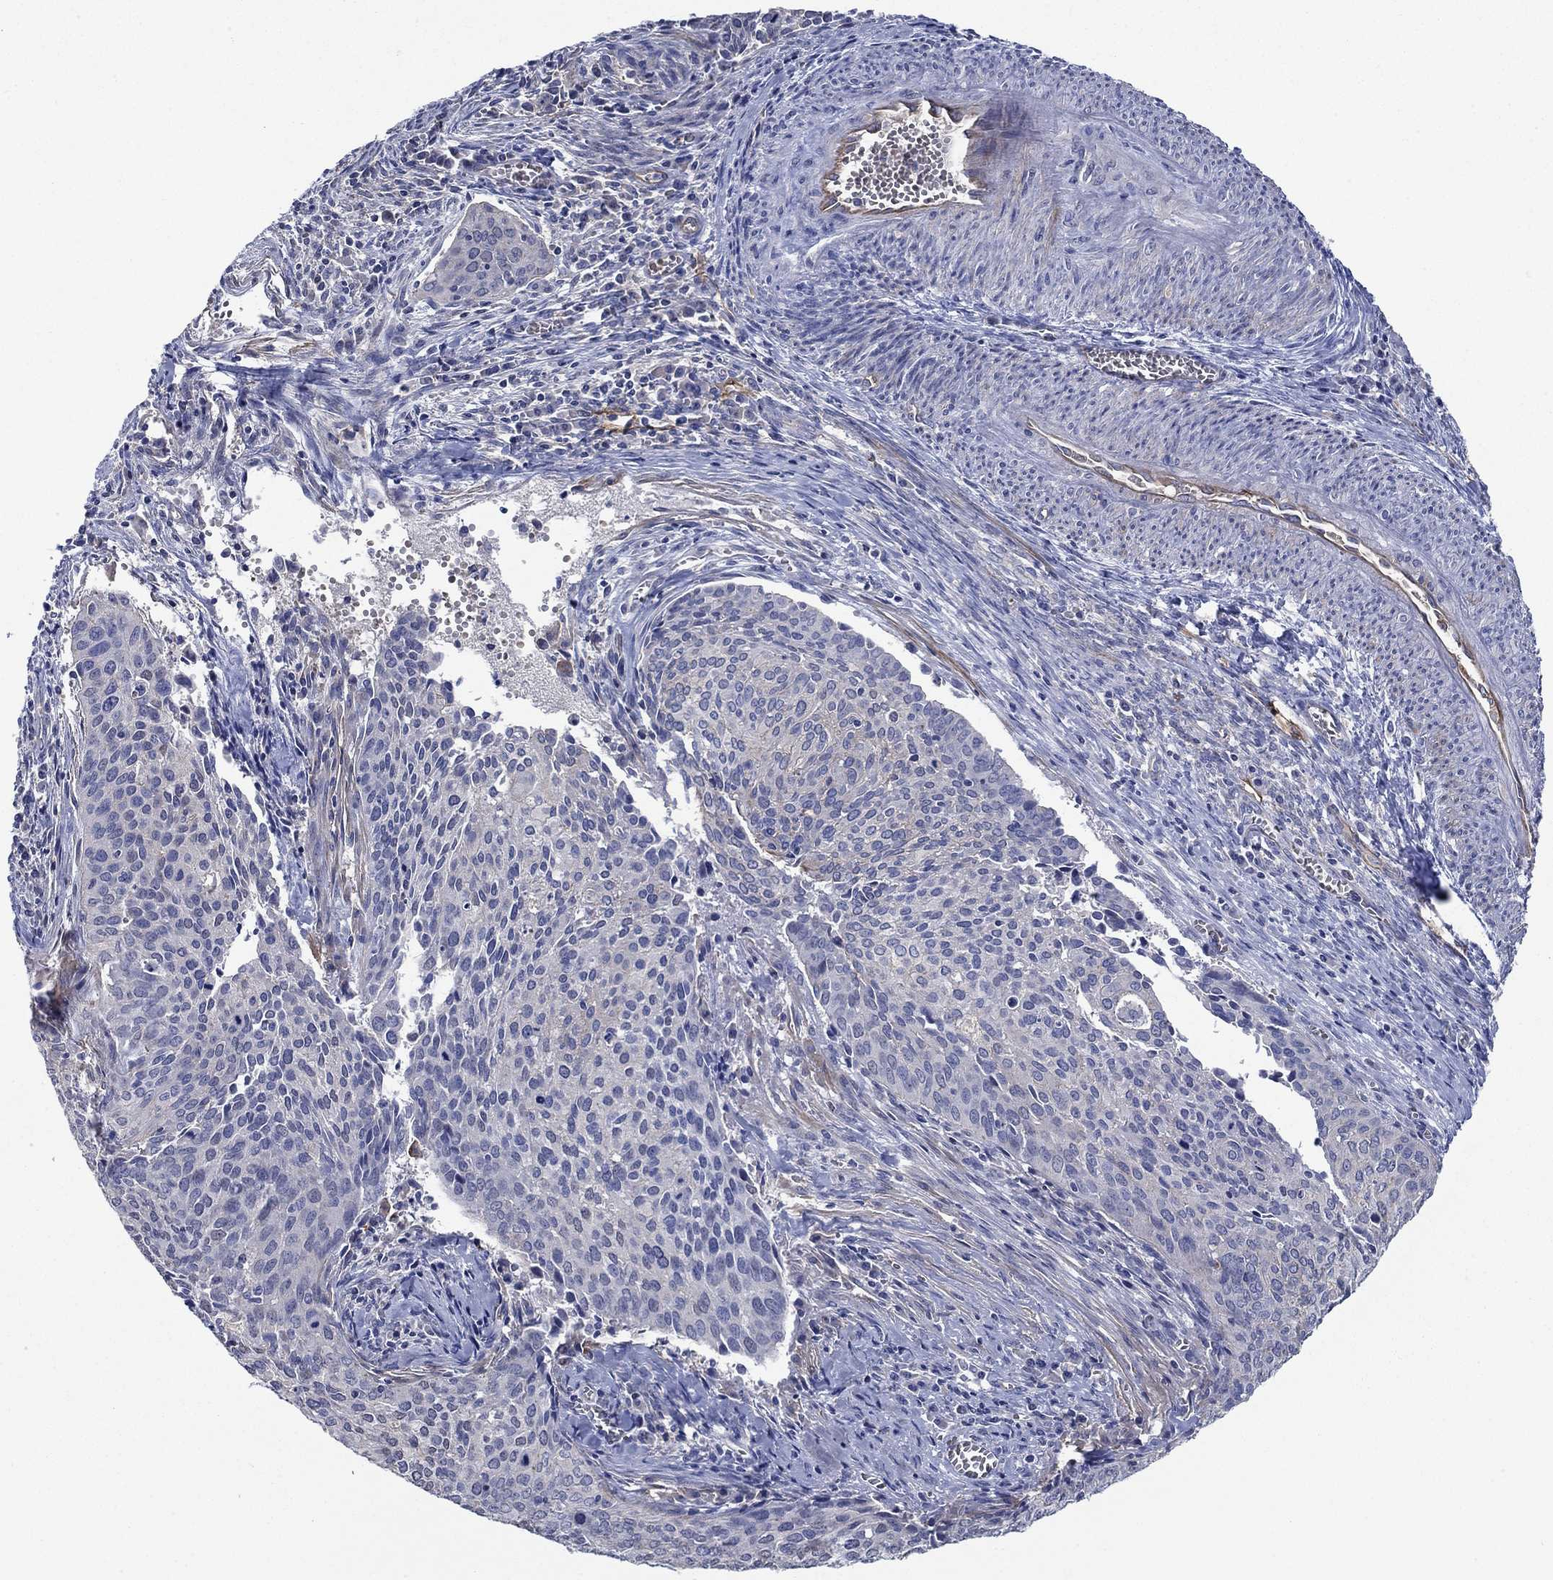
{"staining": {"intensity": "negative", "quantity": "none", "location": "none"}, "tissue": "cervical cancer", "cell_type": "Tumor cells", "image_type": "cancer", "snomed": [{"axis": "morphology", "description": "Squamous cell carcinoma, NOS"}, {"axis": "topography", "description": "Cervix"}], "caption": "An immunohistochemistry (IHC) micrograph of squamous cell carcinoma (cervical) is shown. There is no staining in tumor cells of squamous cell carcinoma (cervical). (Stains: DAB (3,3'-diaminobenzidine) IHC with hematoxylin counter stain, Microscopy: brightfield microscopy at high magnification).", "gene": "FLNC", "patient": {"sex": "female", "age": 29}}